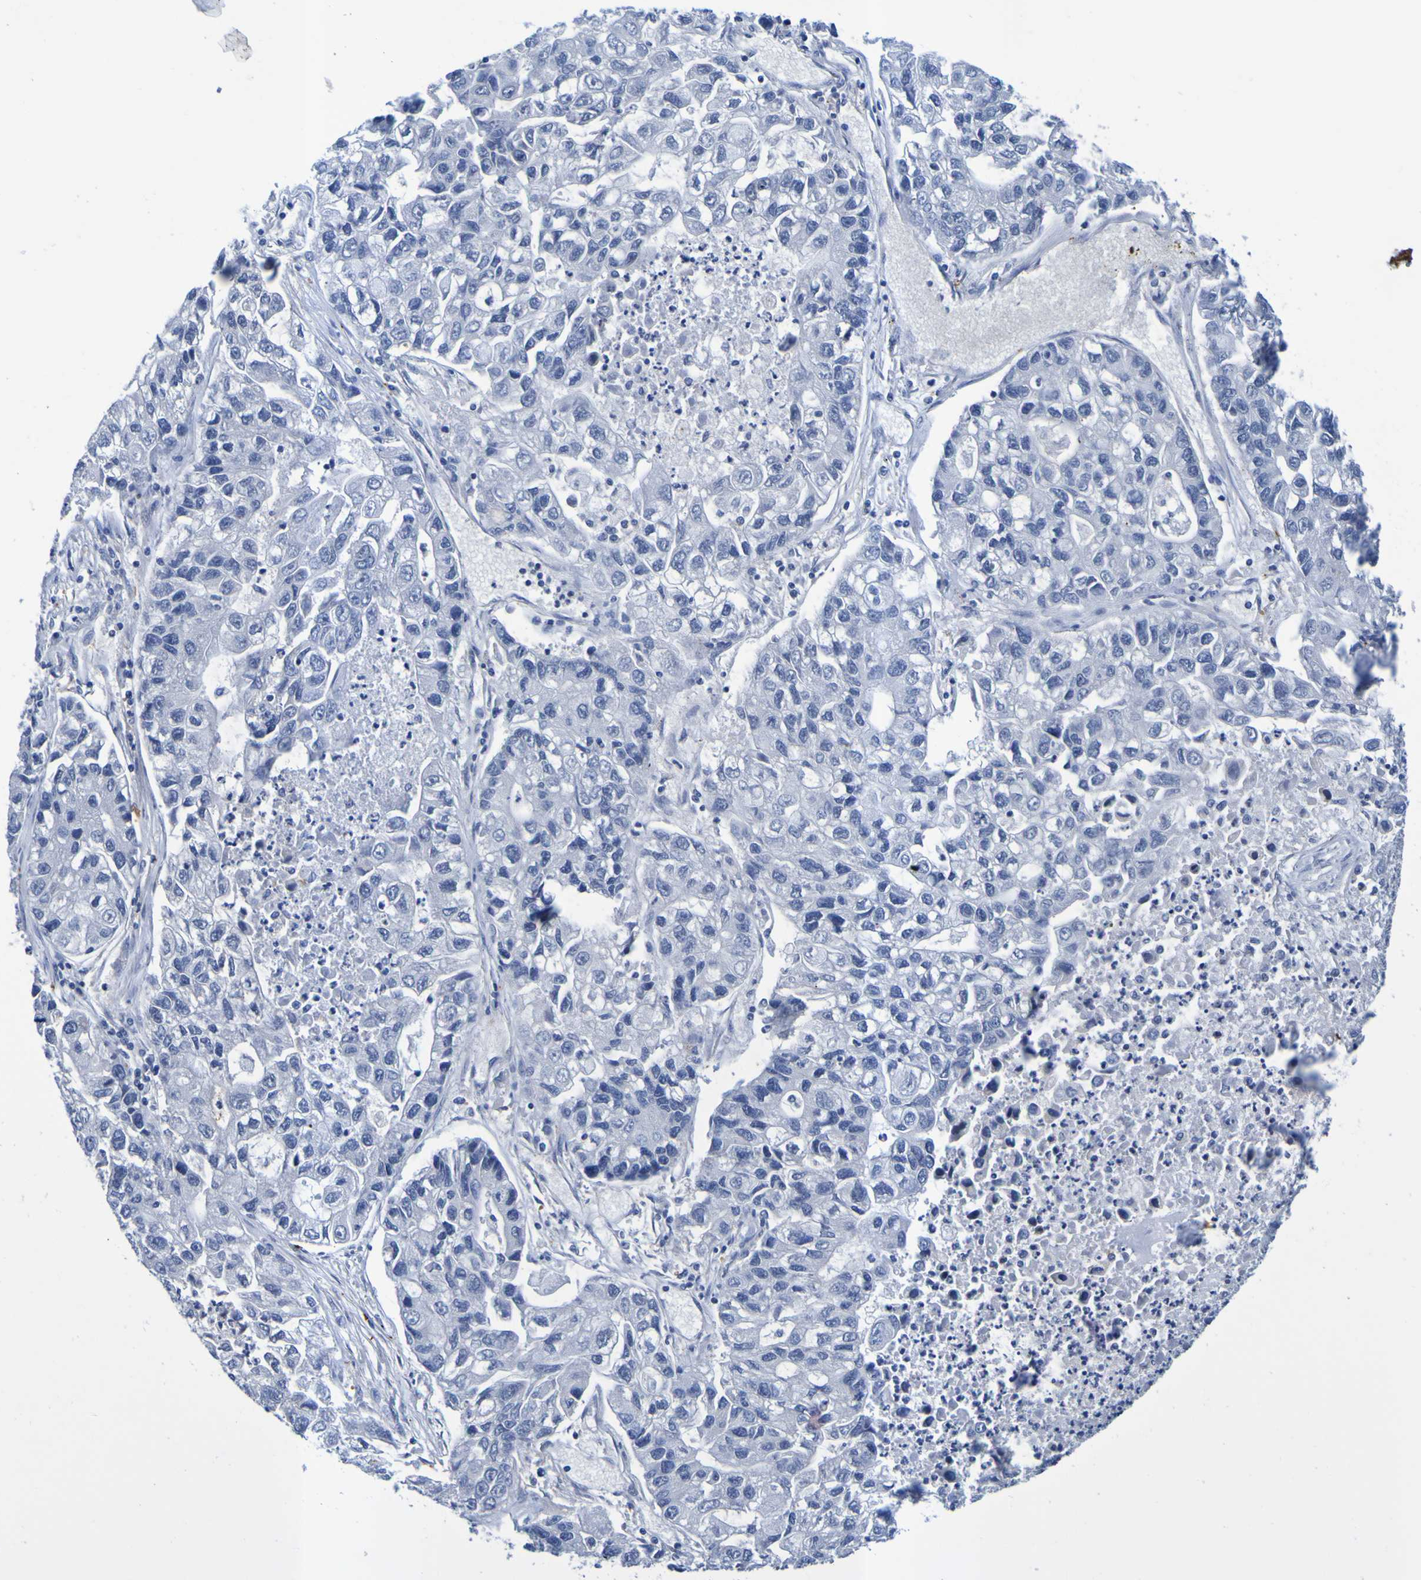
{"staining": {"intensity": "negative", "quantity": "none", "location": "none"}, "tissue": "lung cancer", "cell_type": "Tumor cells", "image_type": "cancer", "snomed": [{"axis": "morphology", "description": "Adenocarcinoma, NOS"}, {"axis": "topography", "description": "Lung"}], "caption": "Adenocarcinoma (lung) was stained to show a protein in brown. There is no significant staining in tumor cells. The staining was performed using DAB (3,3'-diaminobenzidine) to visualize the protein expression in brown, while the nuclei were stained in blue with hematoxylin (Magnification: 20x).", "gene": "VMA21", "patient": {"sex": "female", "age": 51}}